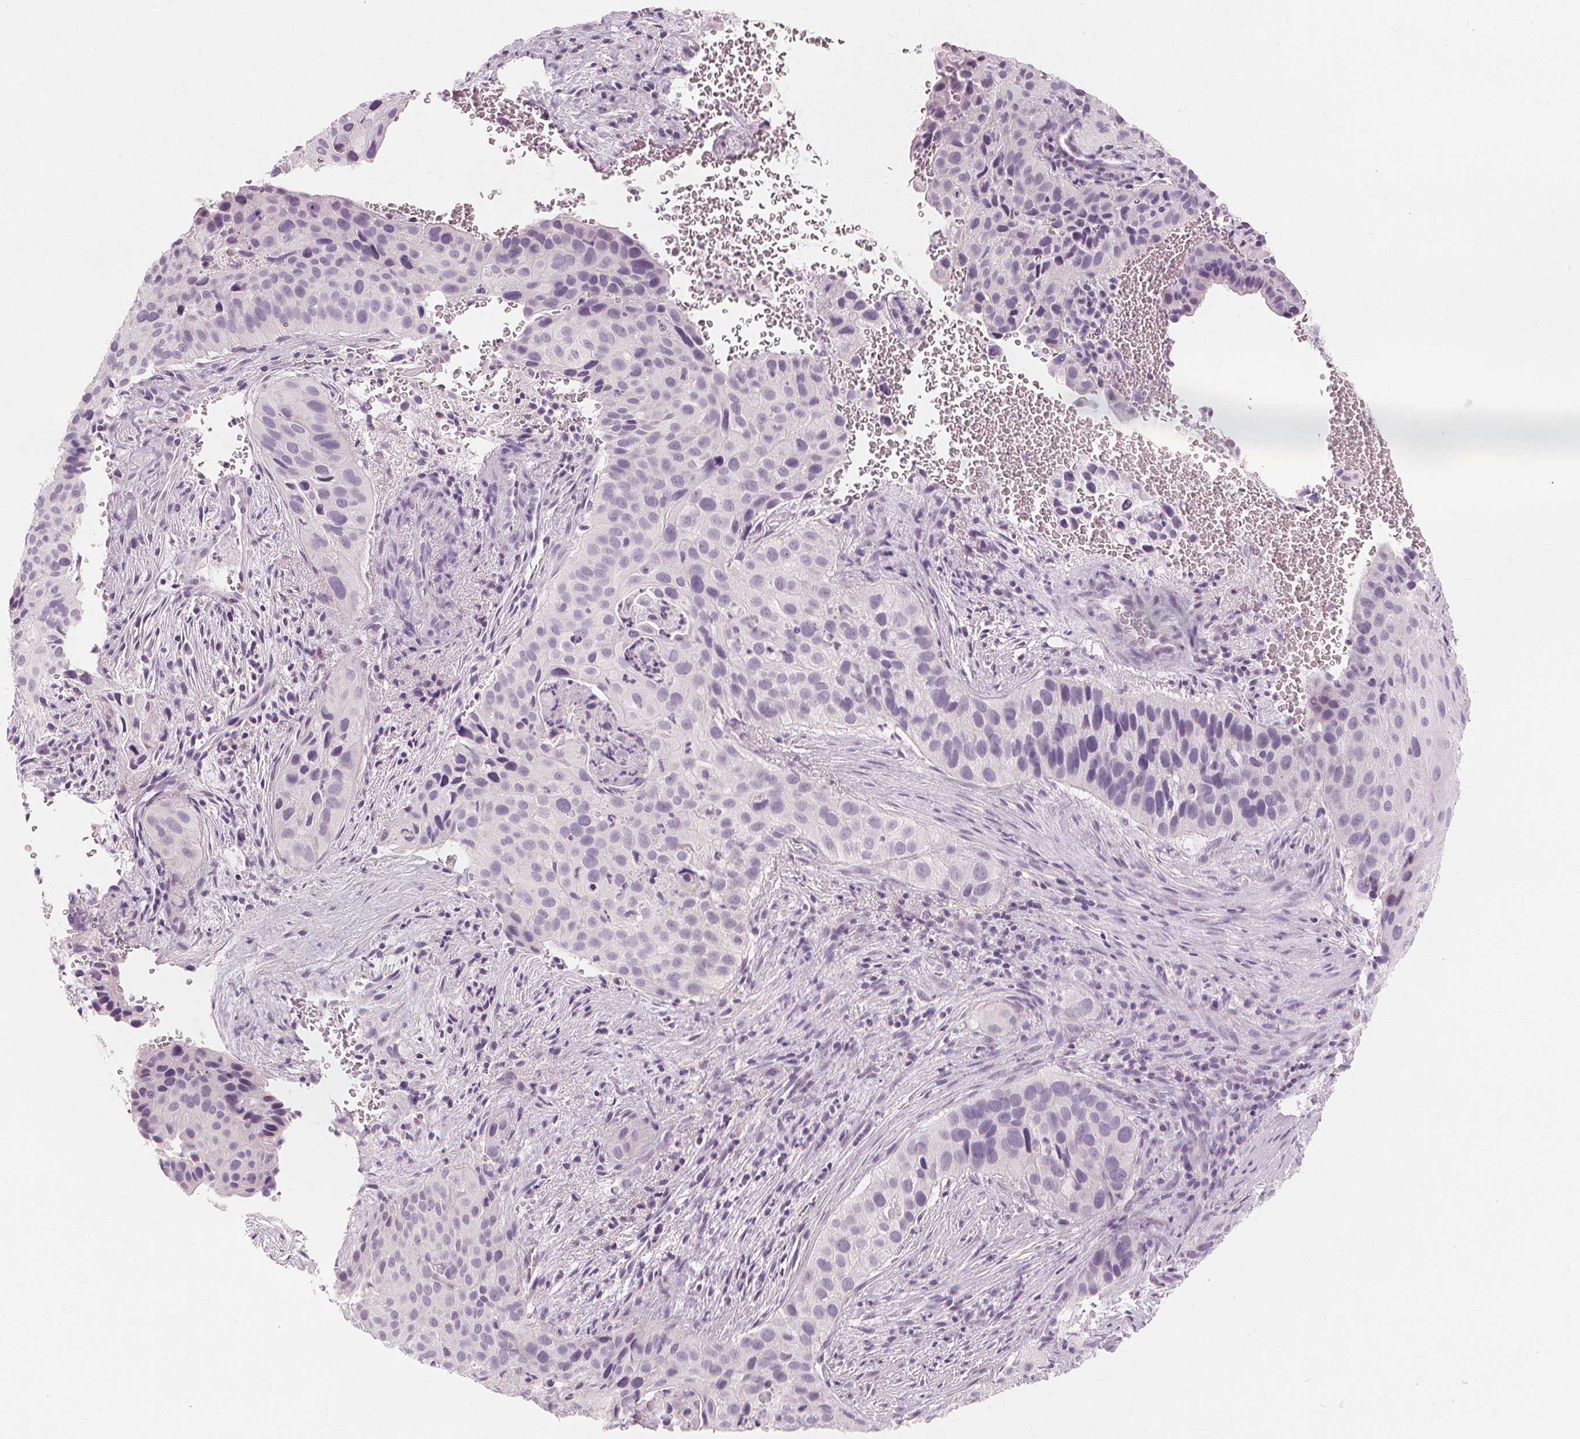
{"staining": {"intensity": "negative", "quantity": "none", "location": "none"}, "tissue": "cervical cancer", "cell_type": "Tumor cells", "image_type": "cancer", "snomed": [{"axis": "morphology", "description": "Squamous cell carcinoma, NOS"}, {"axis": "topography", "description": "Cervix"}], "caption": "The photomicrograph shows no significant staining in tumor cells of squamous cell carcinoma (cervical).", "gene": "MUC12", "patient": {"sex": "female", "age": 38}}